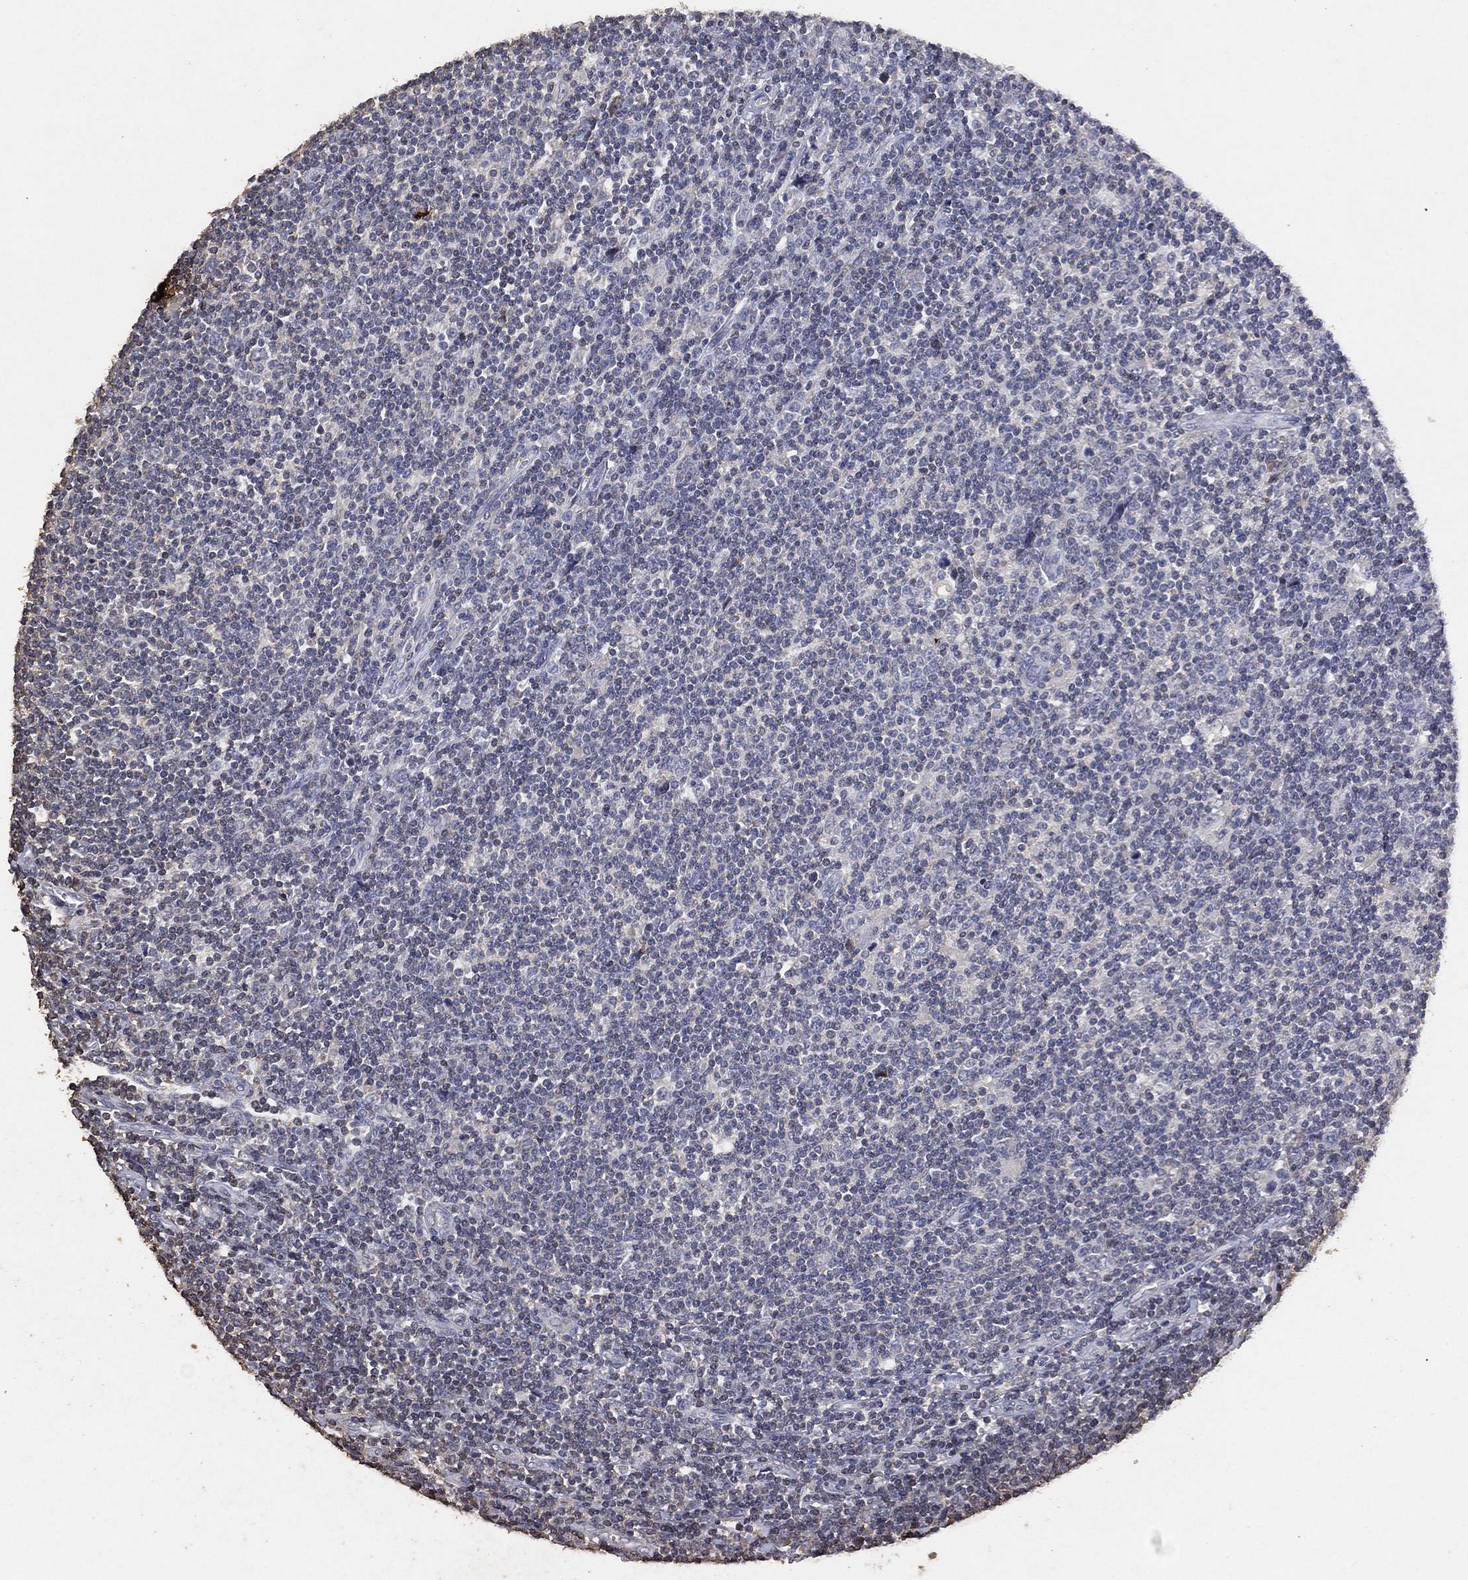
{"staining": {"intensity": "negative", "quantity": "none", "location": "none"}, "tissue": "lymphoma", "cell_type": "Tumor cells", "image_type": "cancer", "snomed": [{"axis": "morphology", "description": "Hodgkin's disease, NOS"}, {"axis": "topography", "description": "Lymph node"}], "caption": "Immunohistochemistry (IHC) of lymphoma displays no expression in tumor cells.", "gene": "ADPRHL1", "patient": {"sex": "male", "age": 40}}